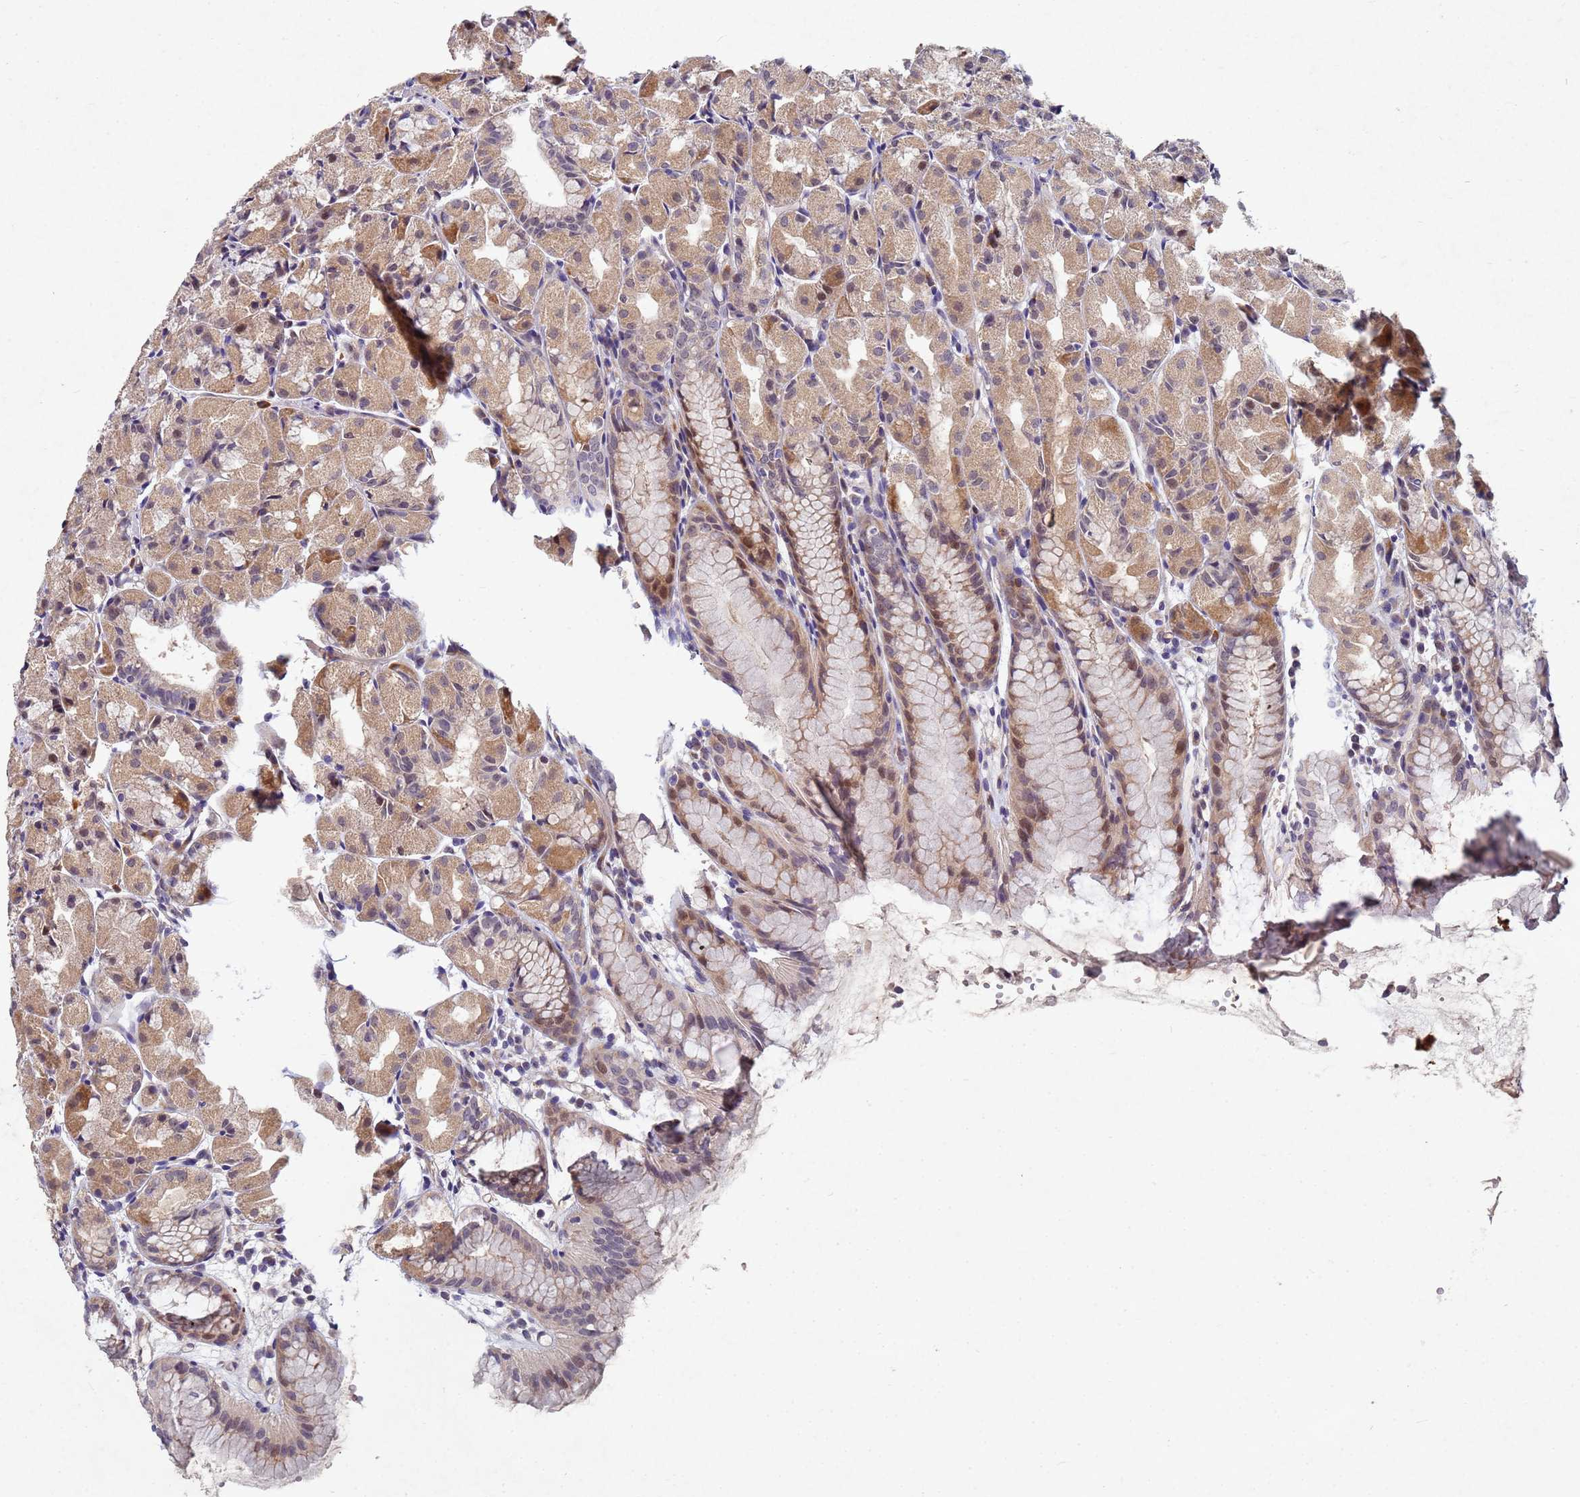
{"staining": {"intensity": "moderate", "quantity": ">75%", "location": "cytoplasmic/membranous"}, "tissue": "stomach", "cell_type": "Glandular cells", "image_type": "normal", "snomed": [{"axis": "morphology", "description": "Normal tissue, NOS"}, {"axis": "topography", "description": "Stomach, upper"}], "caption": "Brown immunohistochemical staining in normal stomach shows moderate cytoplasmic/membranous positivity in approximately >75% of glandular cells. (Brightfield microscopy of DAB IHC at high magnification).", "gene": "TNPO2", "patient": {"sex": "male", "age": 47}}